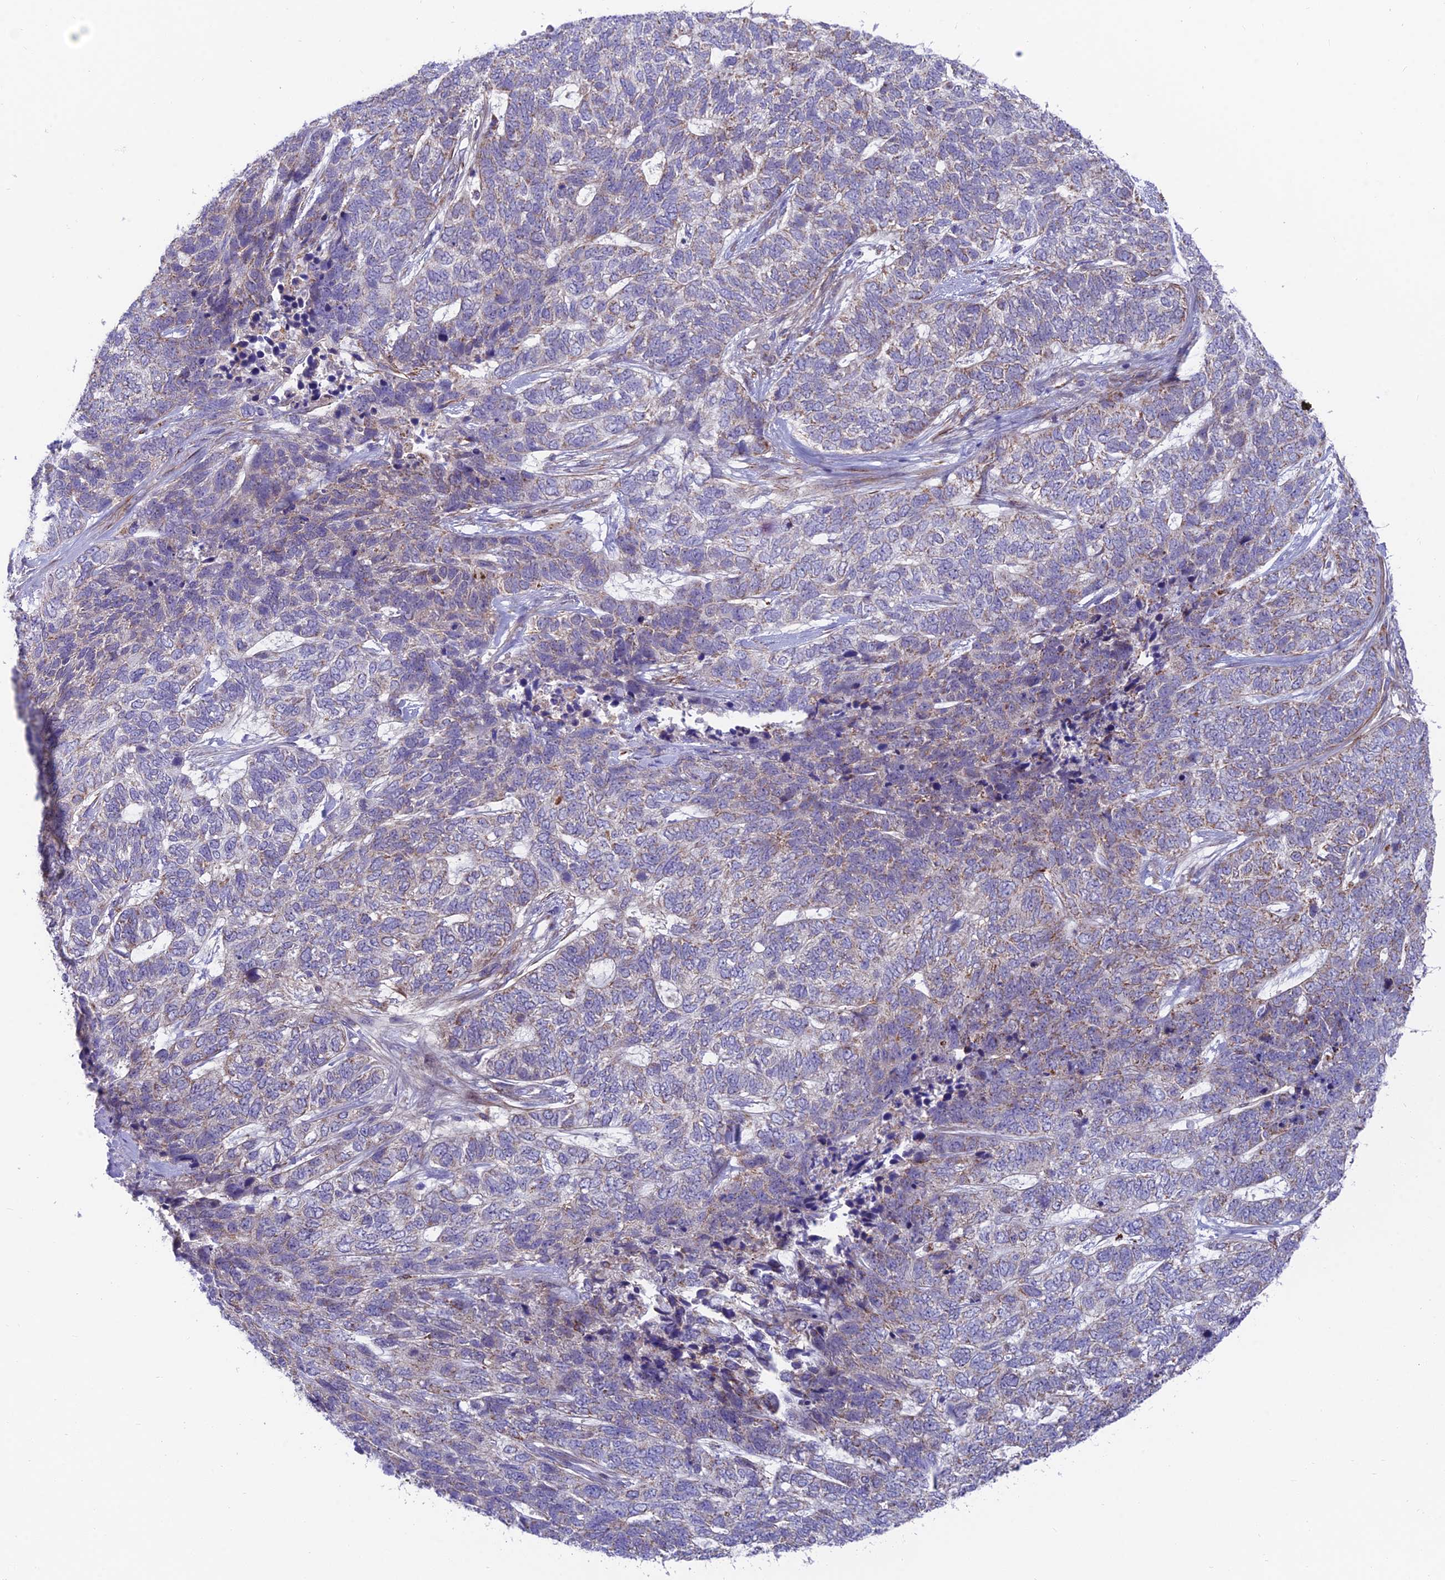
{"staining": {"intensity": "weak", "quantity": "<25%", "location": "cytoplasmic/membranous"}, "tissue": "skin cancer", "cell_type": "Tumor cells", "image_type": "cancer", "snomed": [{"axis": "morphology", "description": "Basal cell carcinoma"}, {"axis": "topography", "description": "Skin"}], "caption": "An immunohistochemistry (IHC) histopathology image of skin cancer (basal cell carcinoma) is shown. There is no staining in tumor cells of skin cancer (basal cell carcinoma).", "gene": "TIGD6", "patient": {"sex": "female", "age": 65}}